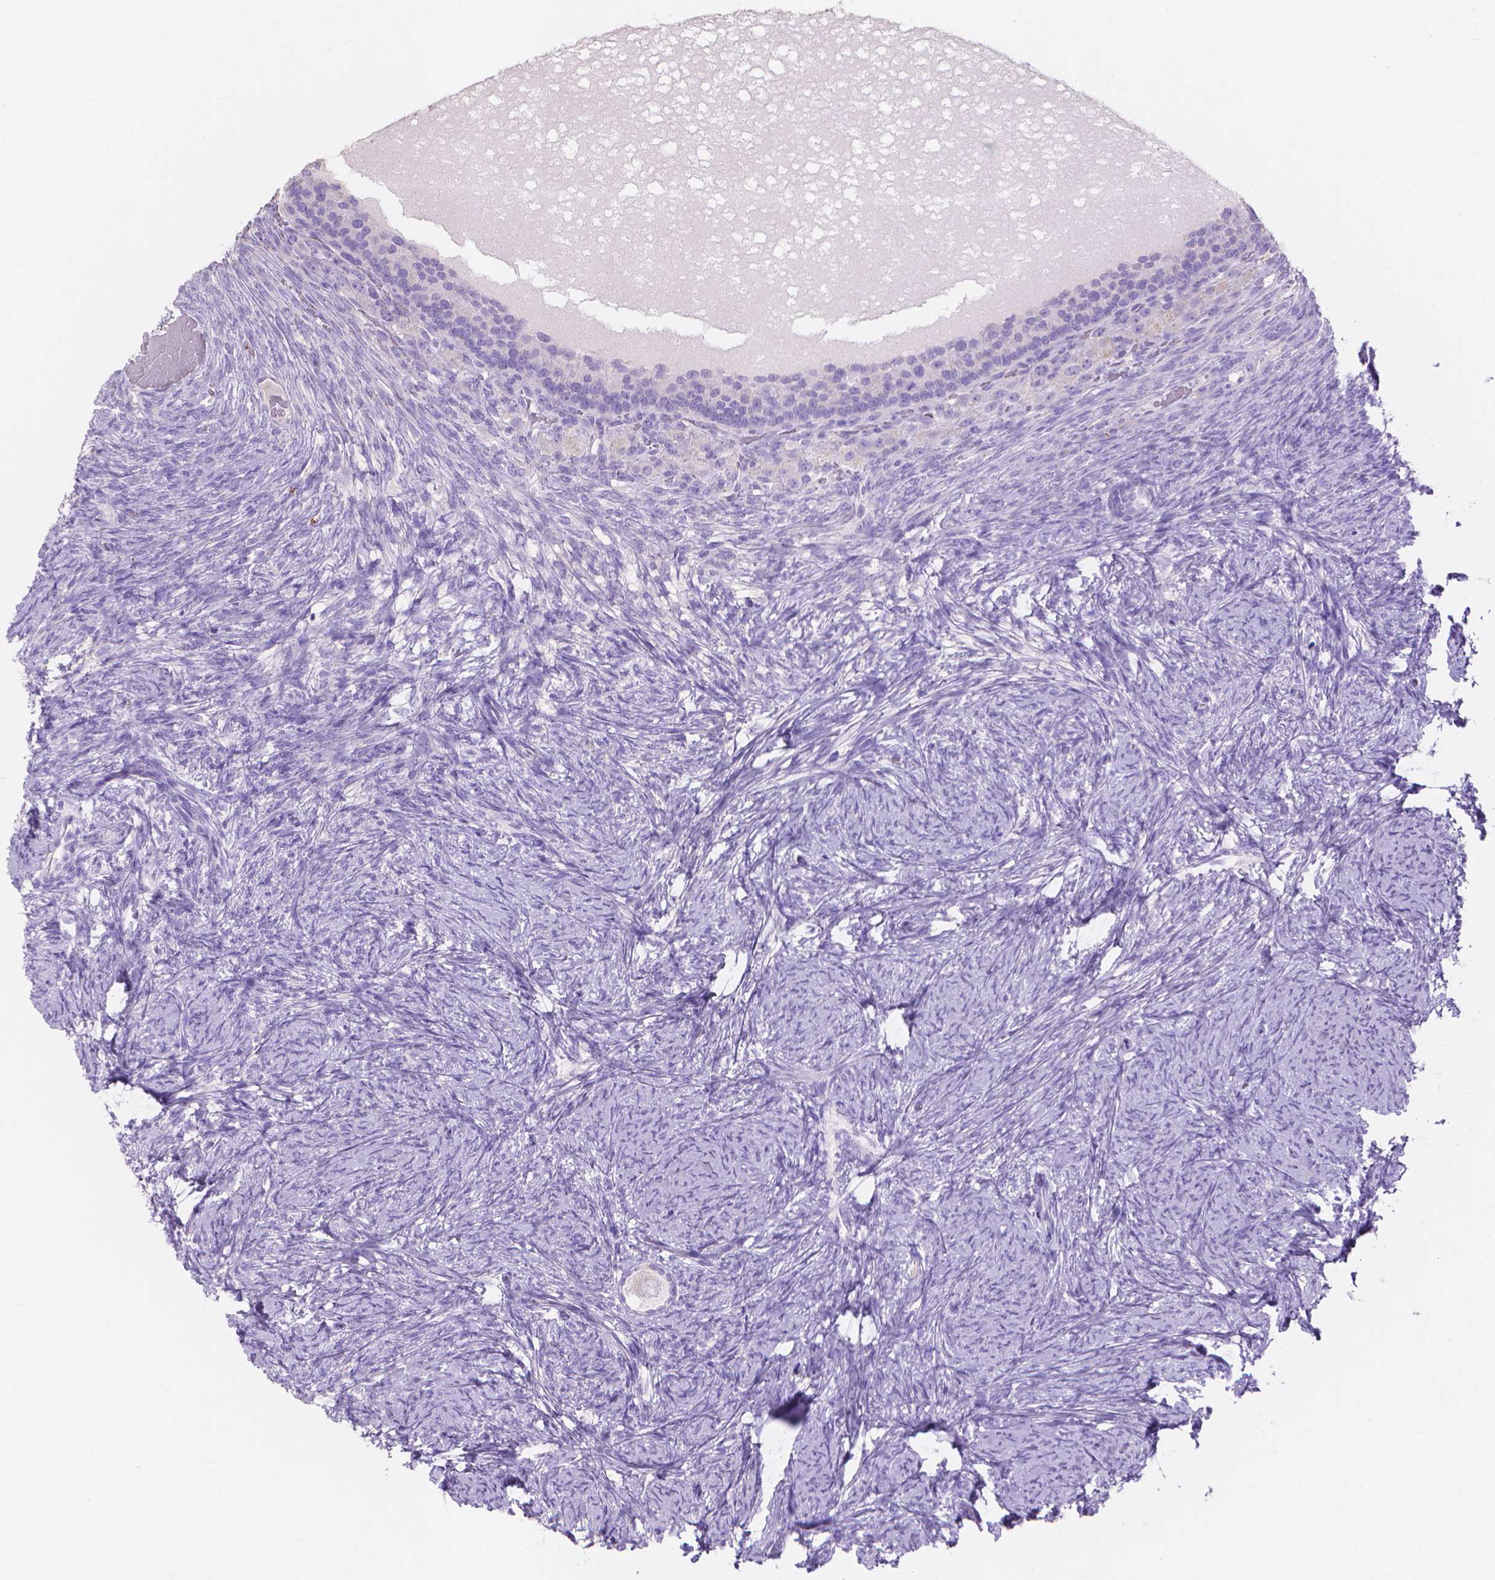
{"staining": {"intensity": "negative", "quantity": "none", "location": "none"}, "tissue": "ovary", "cell_type": "Follicle cells", "image_type": "normal", "snomed": [{"axis": "morphology", "description": "Normal tissue, NOS"}, {"axis": "topography", "description": "Ovary"}], "caption": "Ovary was stained to show a protein in brown. There is no significant positivity in follicle cells. (Brightfield microscopy of DAB IHC at high magnification).", "gene": "MMP11", "patient": {"sex": "female", "age": 34}}